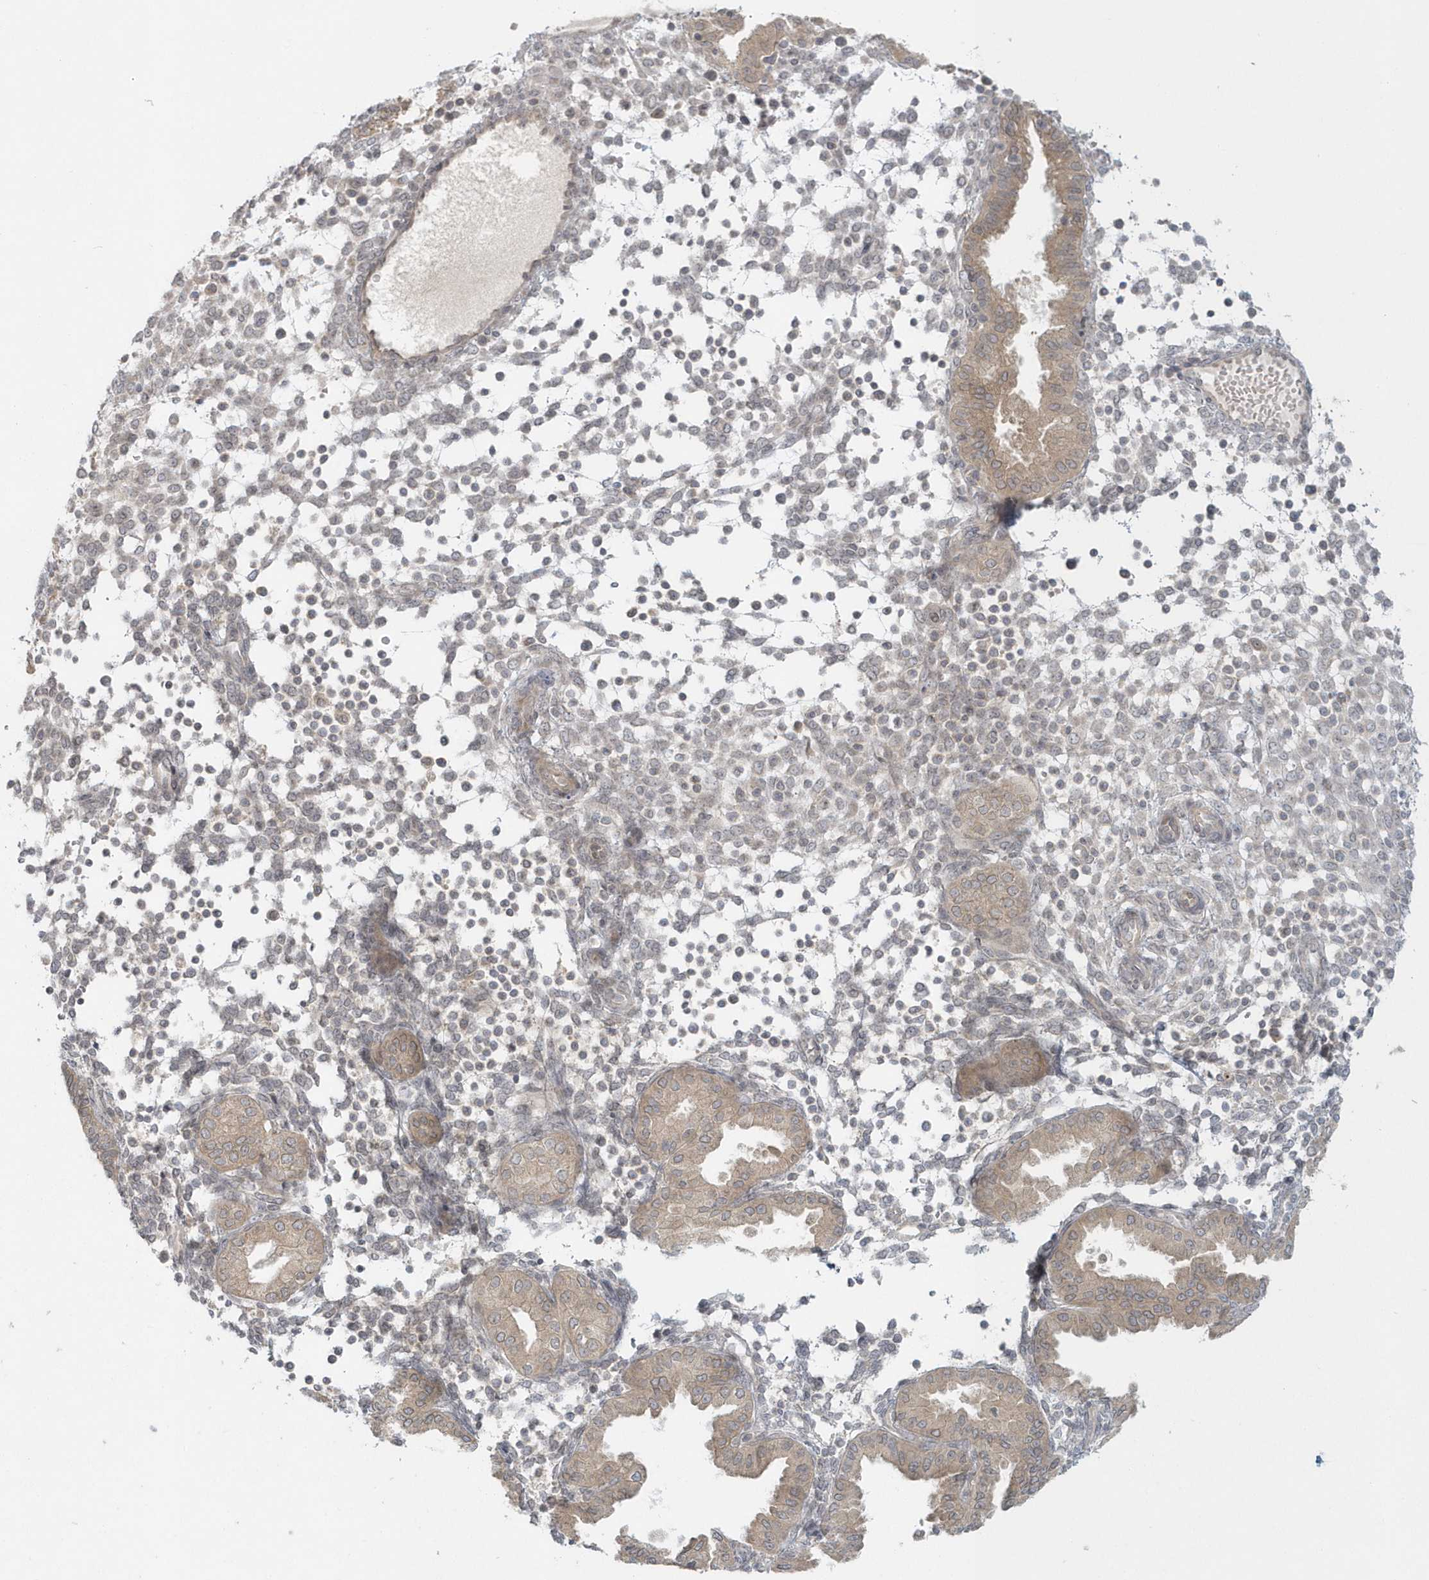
{"staining": {"intensity": "weak", "quantity": "<25%", "location": "cytoplasmic/membranous"}, "tissue": "endometrium", "cell_type": "Cells in endometrial stroma", "image_type": "normal", "snomed": [{"axis": "morphology", "description": "Normal tissue, NOS"}, {"axis": "topography", "description": "Endometrium"}], "caption": "Endometrium stained for a protein using immunohistochemistry reveals no staining cells in endometrial stroma.", "gene": "BLTP3A", "patient": {"sex": "female", "age": 53}}